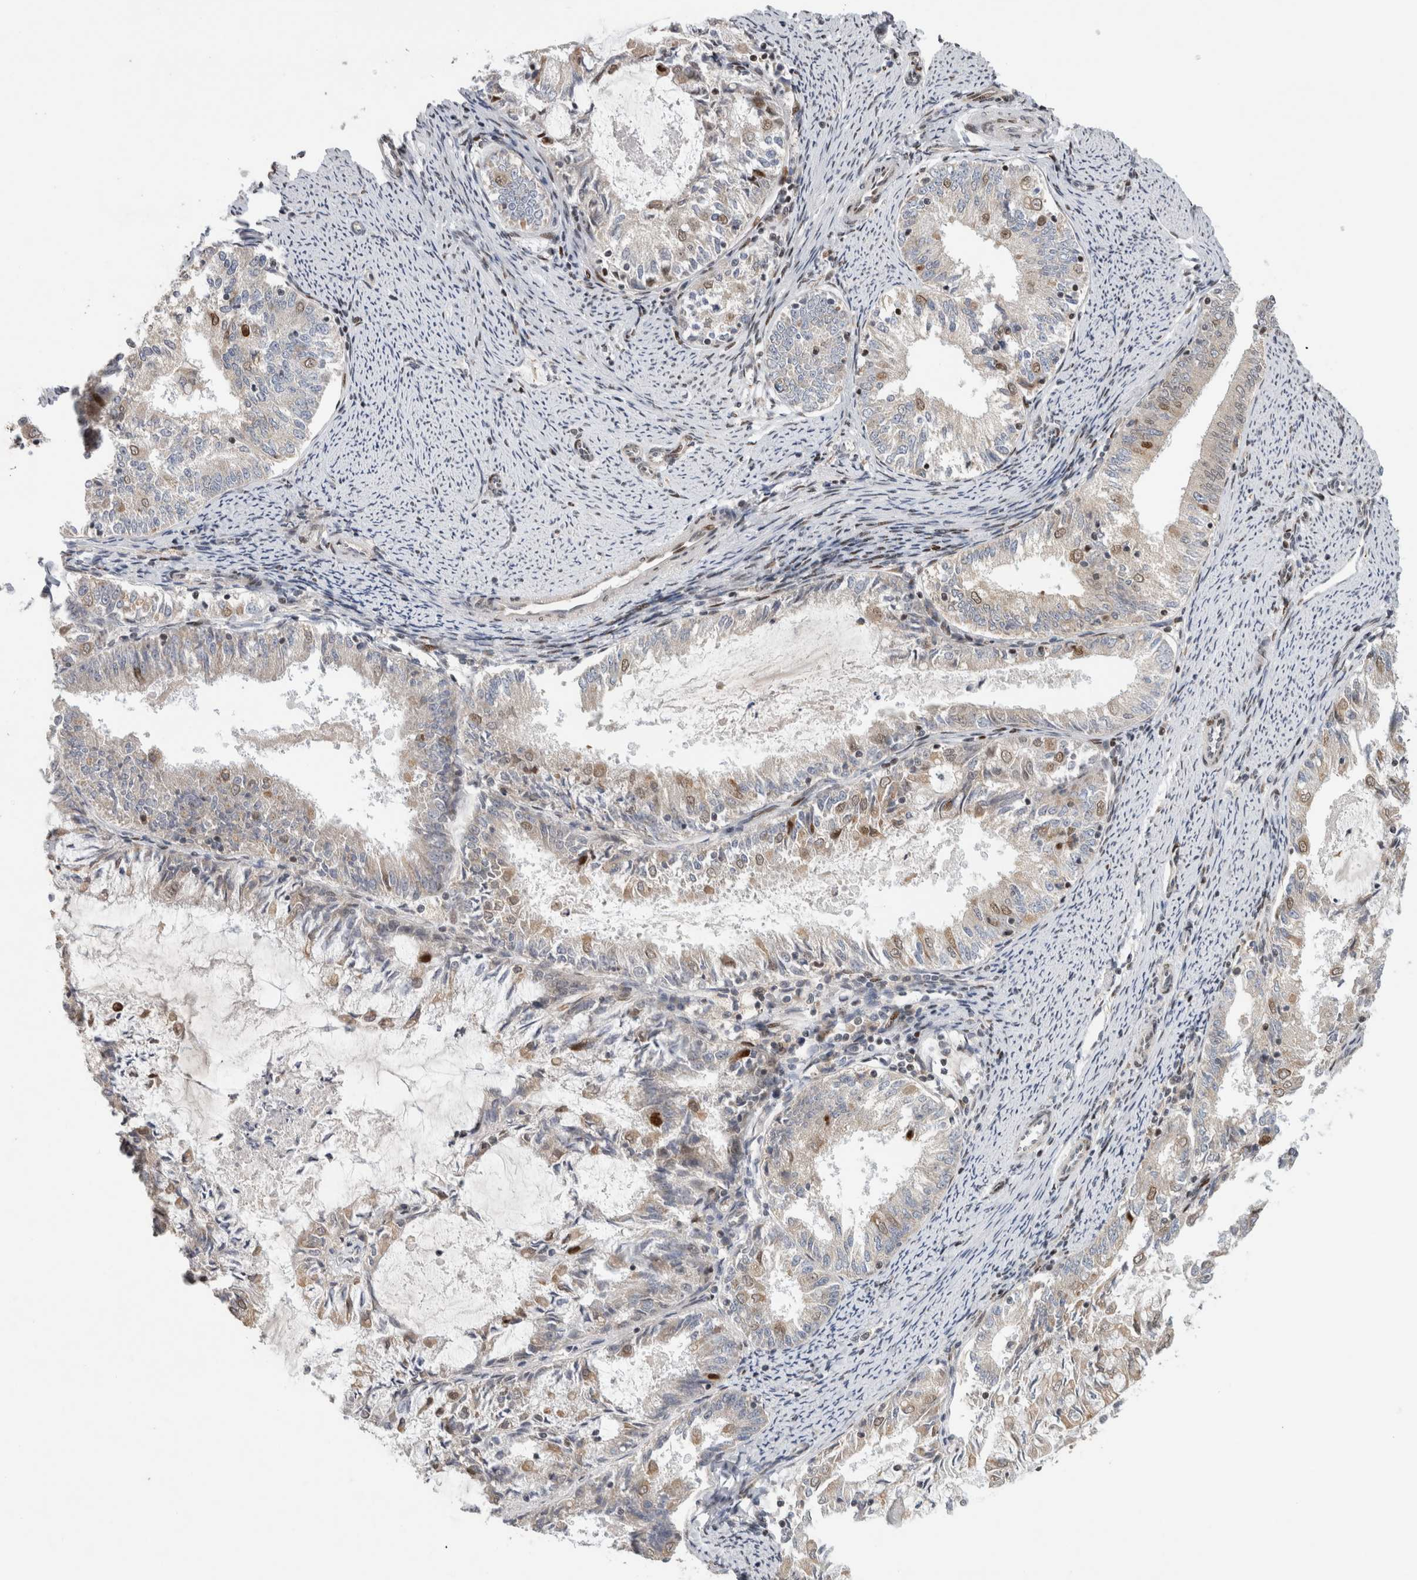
{"staining": {"intensity": "moderate", "quantity": "<25%", "location": "nuclear"}, "tissue": "endometrial cancer", "cell_type": "Tumor cells", "image_type": "cancer", "snomed": [{"axis": "morphology", "description": "Adenocarcinoma, NOS"}, {"axis": "topography", "description": "Endometrium"}], "caption": "Protein staining reveals moderate nuclear positivity in about <25% of tumor cells in adenocarcinoma (endometrial). Using DAB (3,3'-diaminobenzidine) (brown) and hematoxylin (blue) stains, captured at high magnification using brightfield microscopy.", "gene": "C8orf58", "patient": {"sex": "female", "age": 57}}